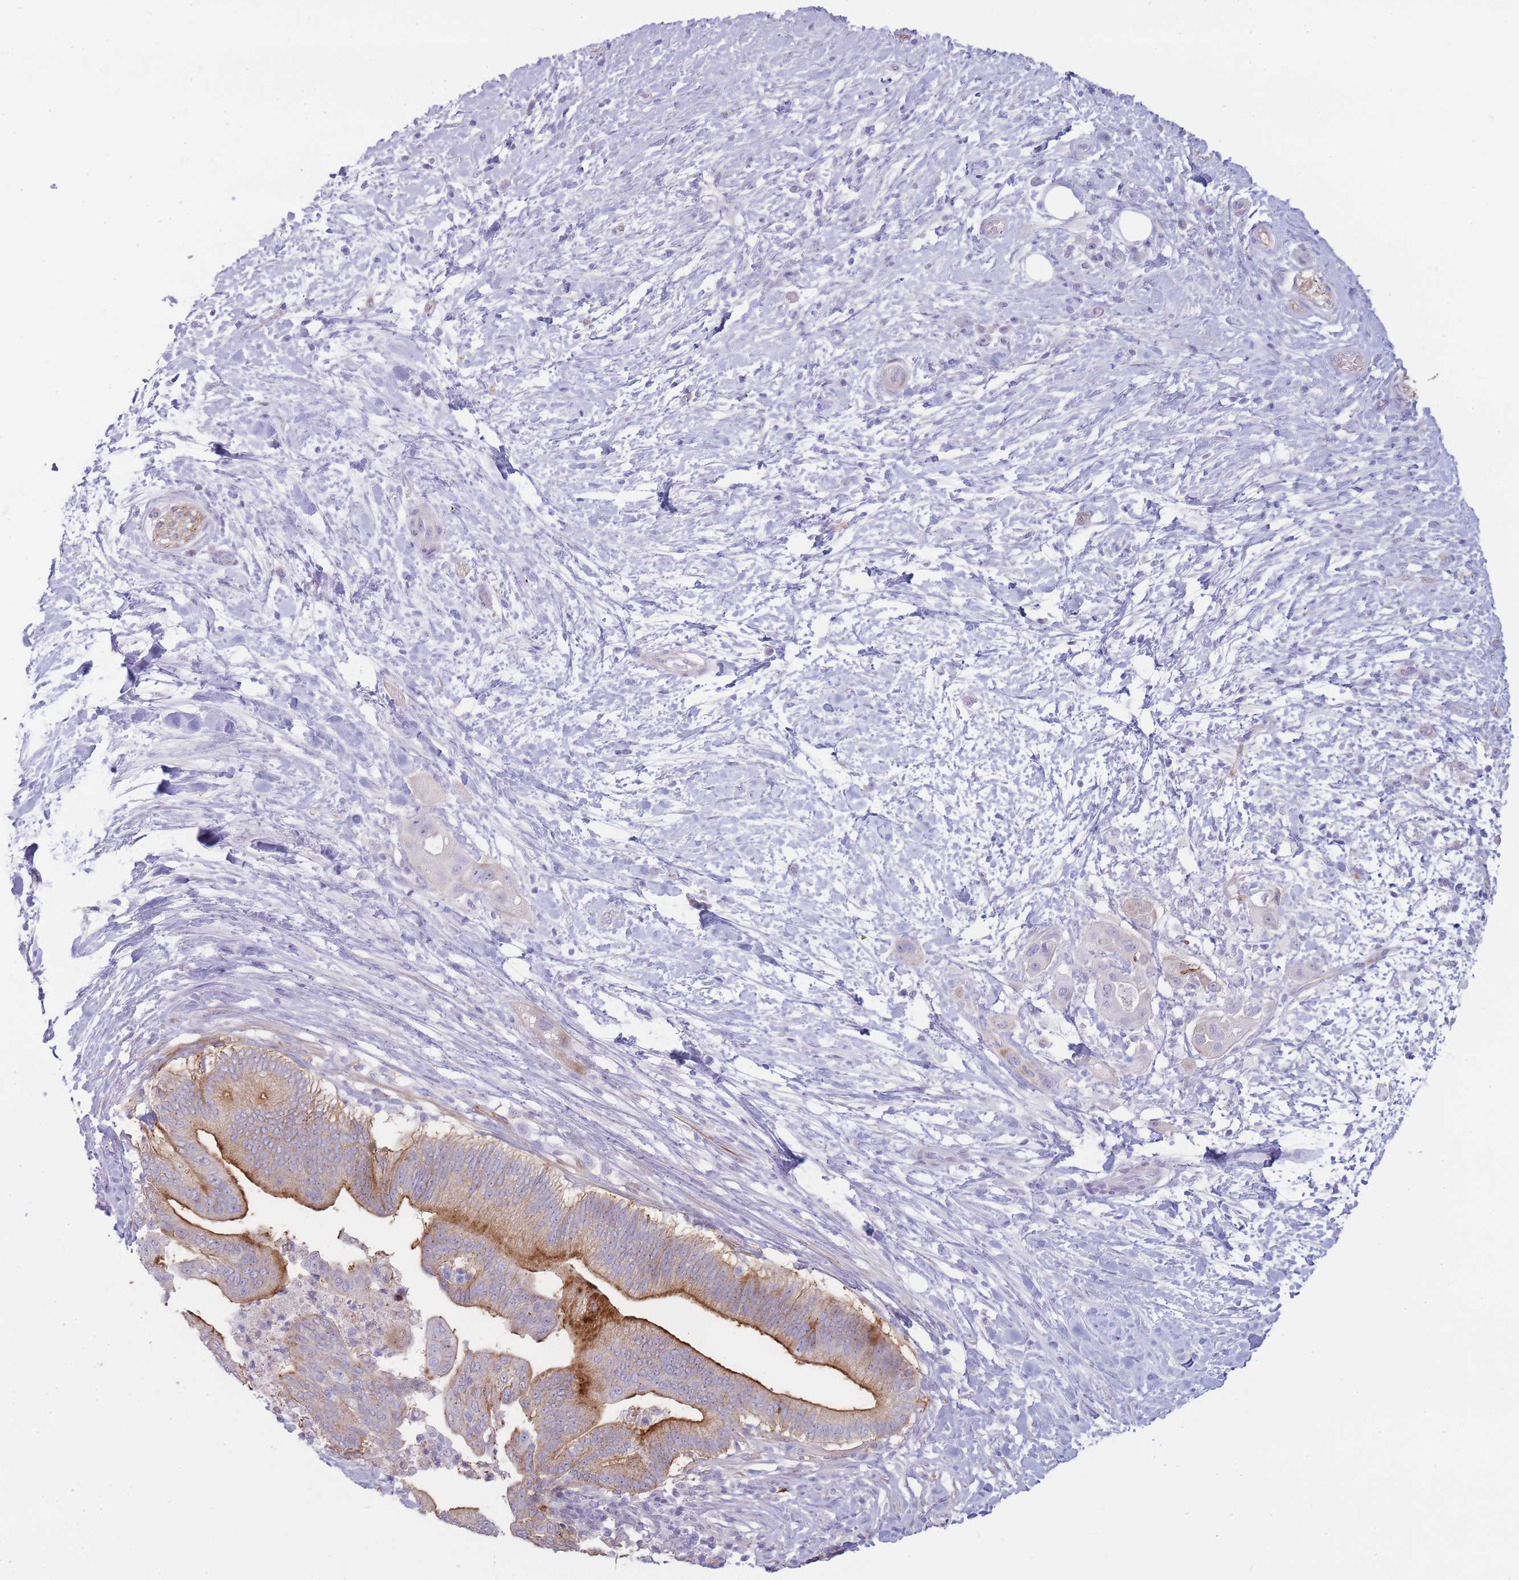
{"staining": {"intensity": "strong", "quantity": "25%-75%", "location": "cytoplasmic/membranous"}, "tissue": "pancreatic cancer", "cell_type": "Tumor cells", "image_type": "cancer", "snomed": [{"axis": "morphology", "description": "Adenocarcinoma, NOS"}, {"axis": "topography", "description": "Pancreas"}], "caption": "Protein expression analysis of adenocarcinoma (pancreatic) shows strong cytoplasmic/membranous staining in approximately 25%-75% of tumor cells. The staining was performed using DAB (3,3'-diaminobenzidine), with brown indicating positive protein expression. Nuclei are stained blue with hematoxylin.", "gene": "UTP14A", "patient": {"sex": "male", "age": 68}}